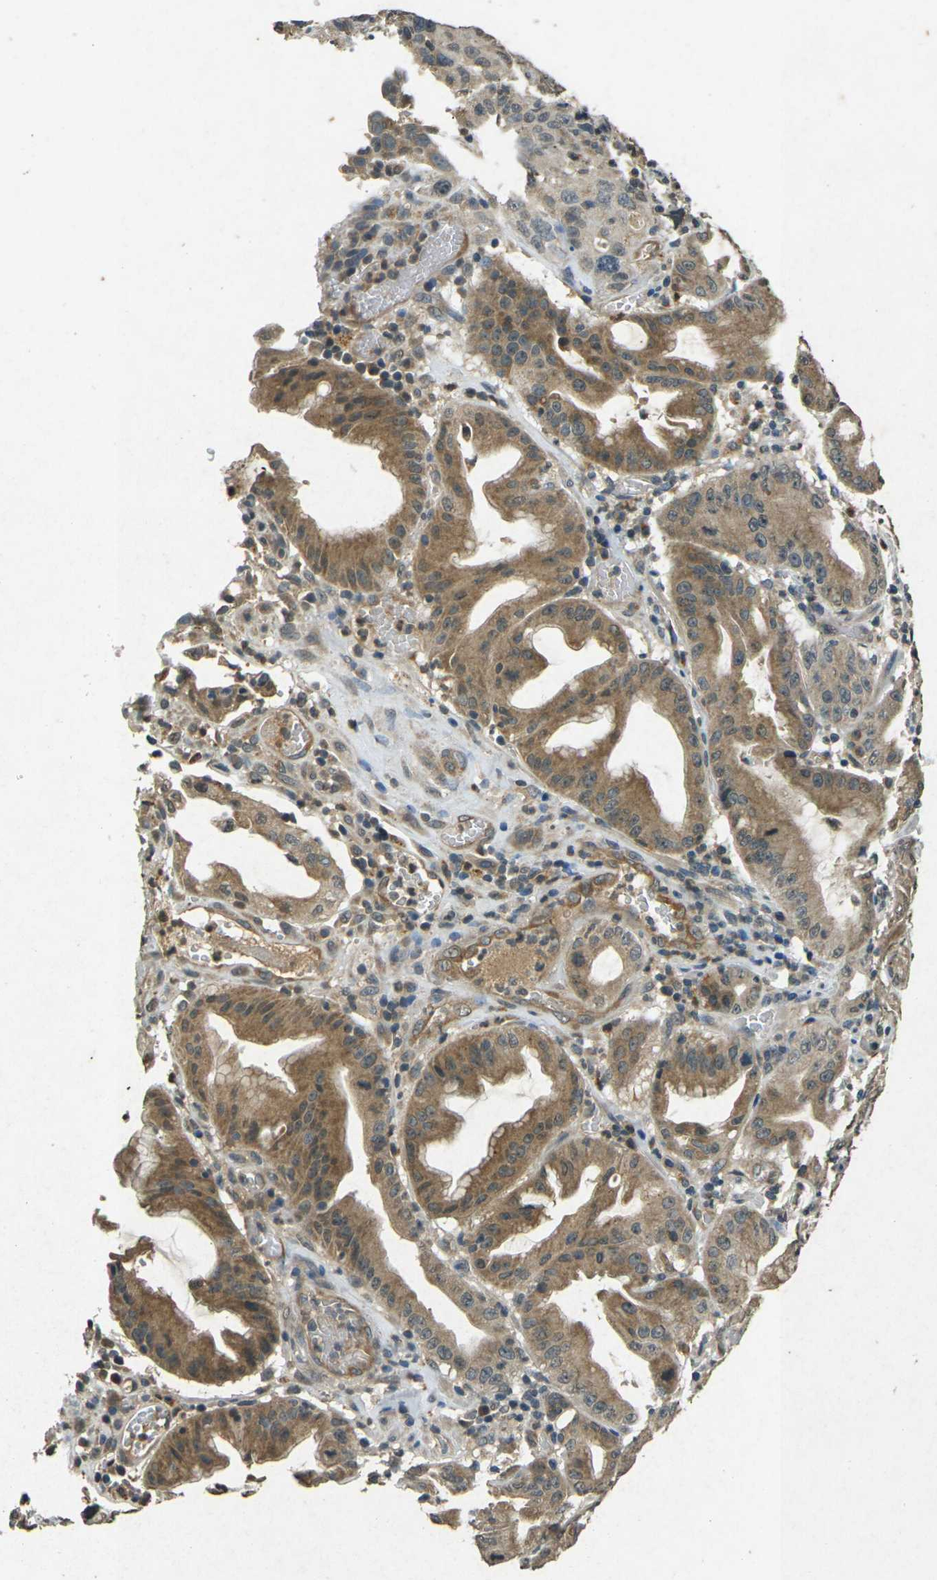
{"staining": {"intensity": "moderate", "quantity": ">75%", "location": "cytoplasmic/membranous"}, "tissue": "stomach cancer", "cell_type": "Tumor cells", "image_type": "cancer", "snomed": [{"axis": "morphology", "description": "Normal tissue, NOS"}, {"axis": "morphology", "description": "Adenocarcinoma, NOS"}, {"axis": "topography", "description": "Stomach"}], "caption": "Immunohistochemical staining of human adenocarcinoma (stomach) demonstrates medium levels of moderate cytoplasmic/membranous protein expression in approximately >75% of tumor cells.", "gene": "PDE2A", "patient": {"sex": "male", "age": 48}}